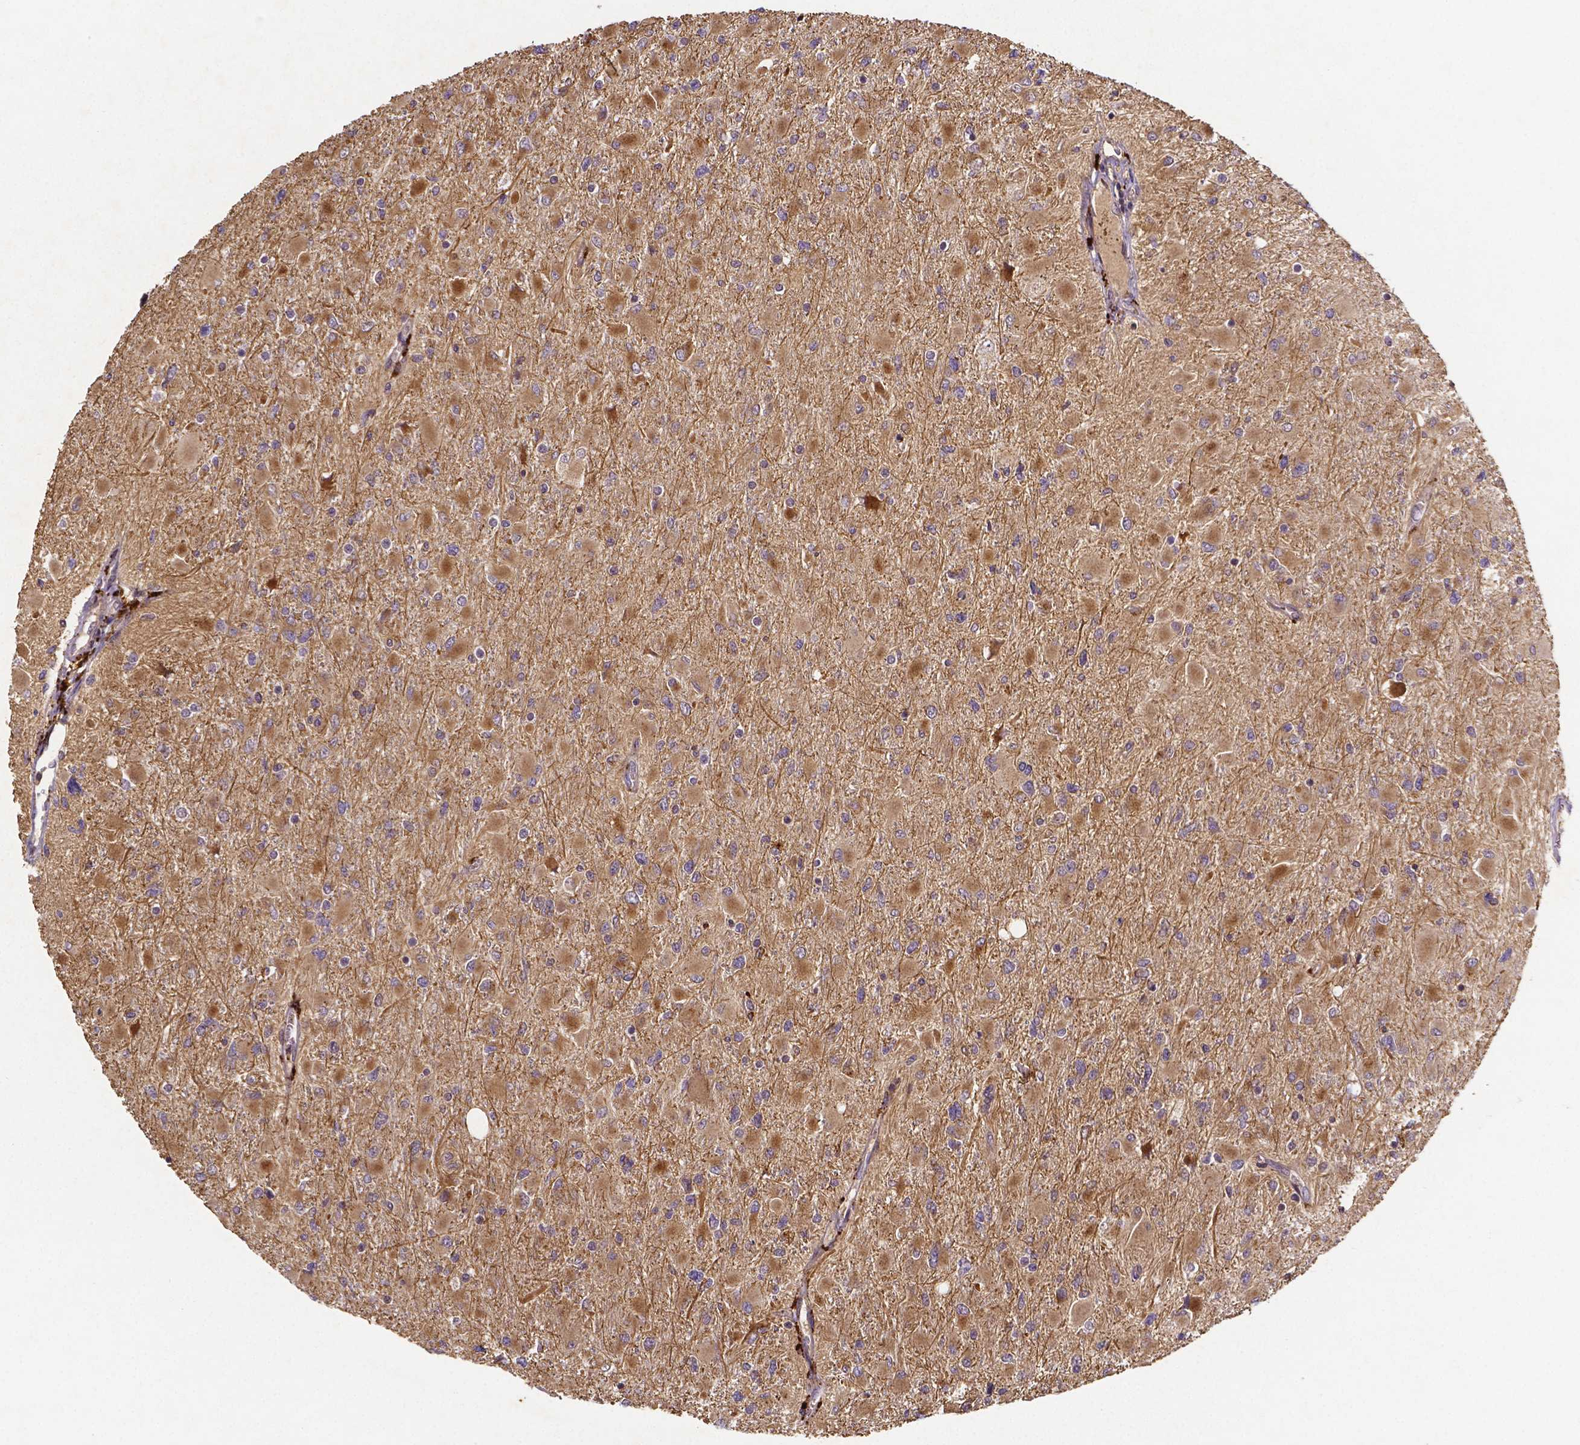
{"staining": {"intensity": "weak", "quantity": "<25%", "location": "cytoplasmic/membranous"}, "tissue": "glioma", "cell_type": "Tumor cells", "image_type": "cancer", "snomed": [{"axis": "morphology", "description": "Glioma, malignant, High grade"}, {"axis": "topography", "description": "Cerebral cortex"}], "caption": "High-grade glioma (malignant) was stained to show a protein in brown. There is no significant expression in tumor cells.", "gene": "RNF123", "patient": {"sex": "female", "age": 36}}